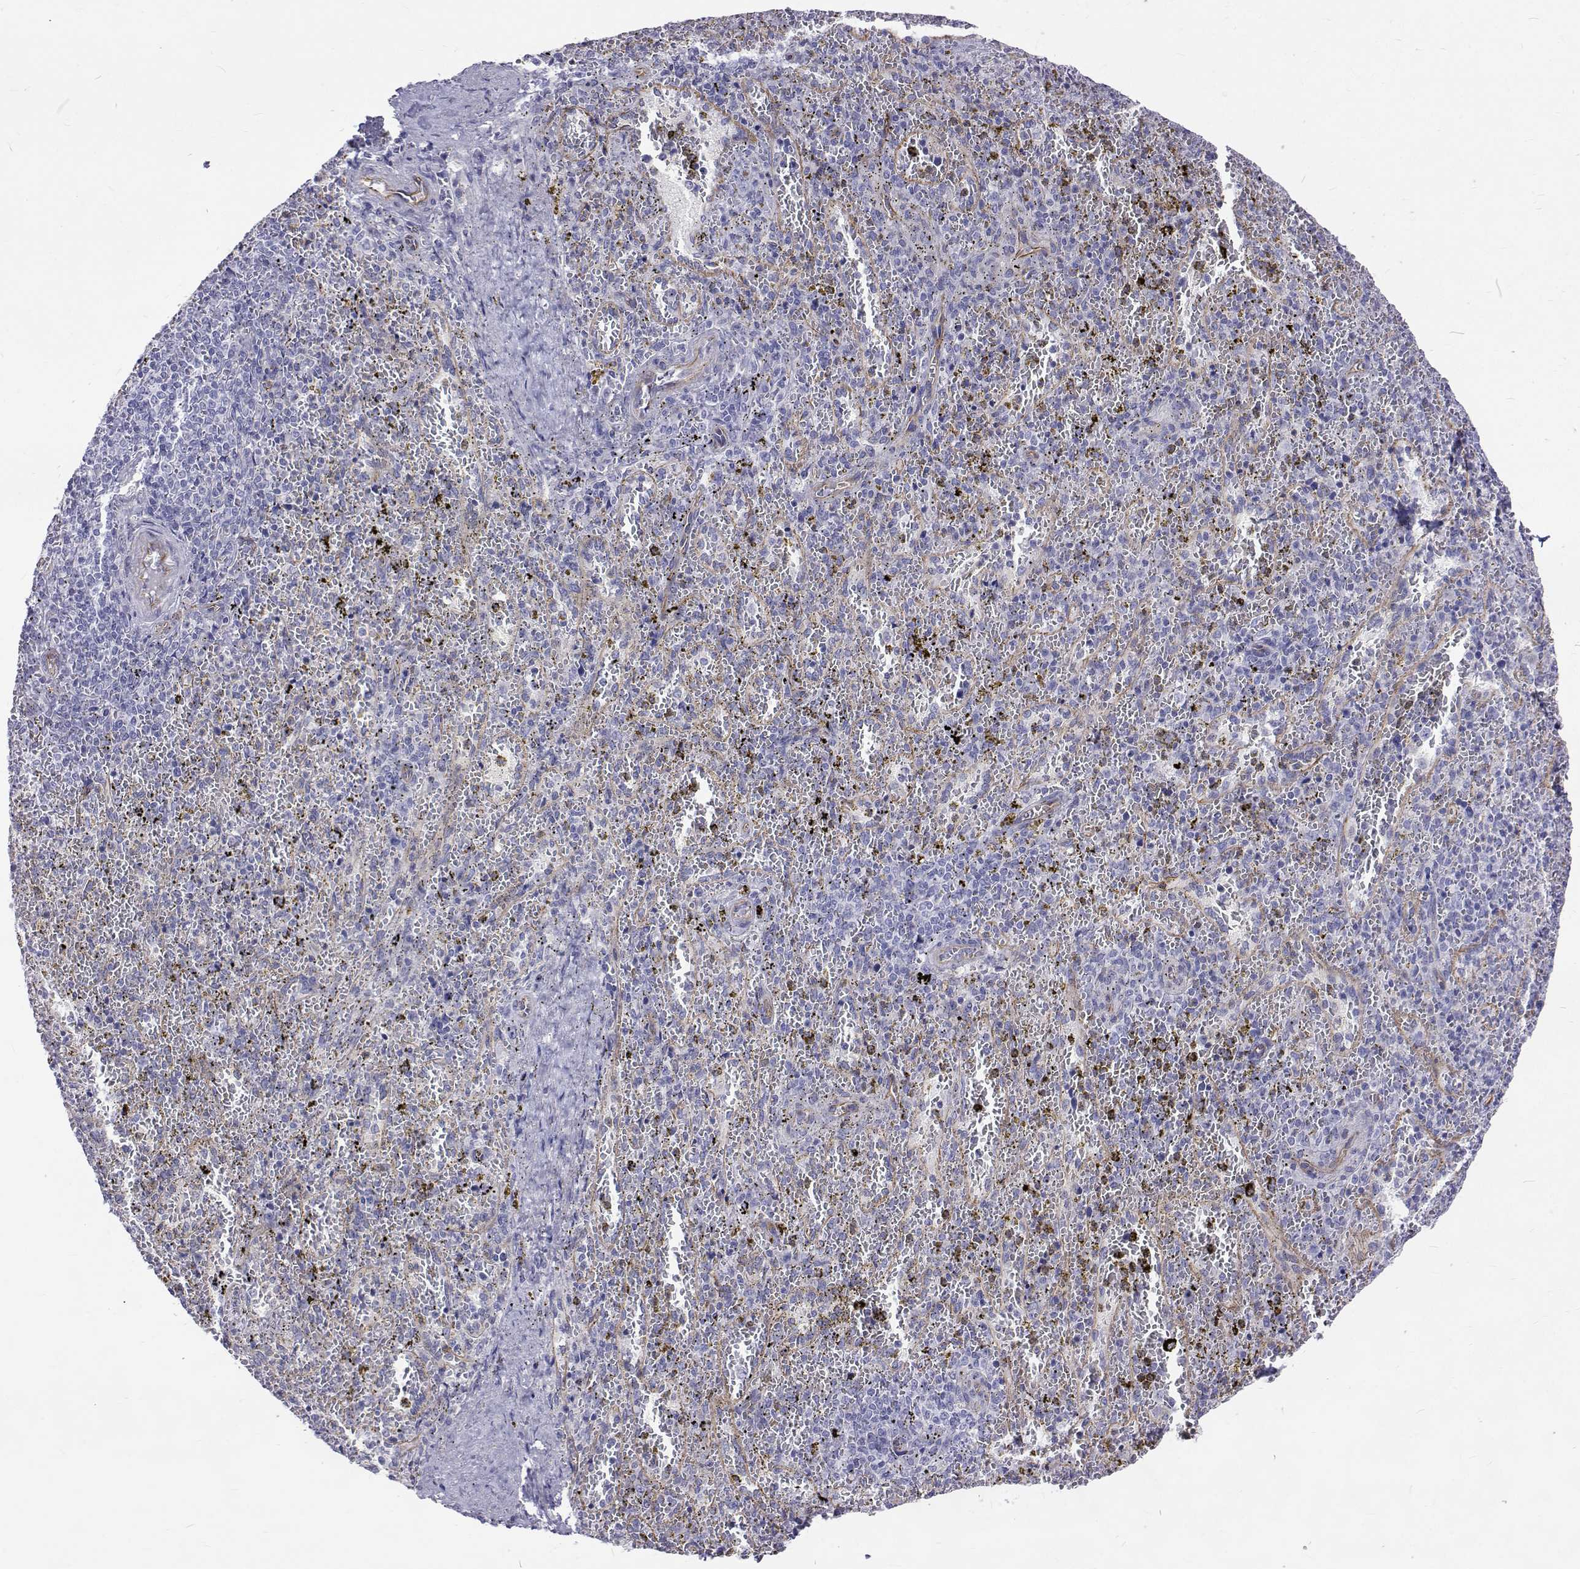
{"staining": {"intensity": "negative", "quantity": "none", "location": "none"}, "tissue": "spleen", "cell_type": "Cells in red pulp", "image_type": "normal", "snomed": [{"axis": "morphology", "description": "Normal tissue, NOS"}, {"axis": "topography", "description": "Spleen"}], "caption": "Cells in red pulp are negative for brown protein staining in normal spleen. (Brightfield microscopy of DAB immunohistochemistry at high magnification).", "gene": "OPRPN", "patient": {"sex": "female", "age": 50}}